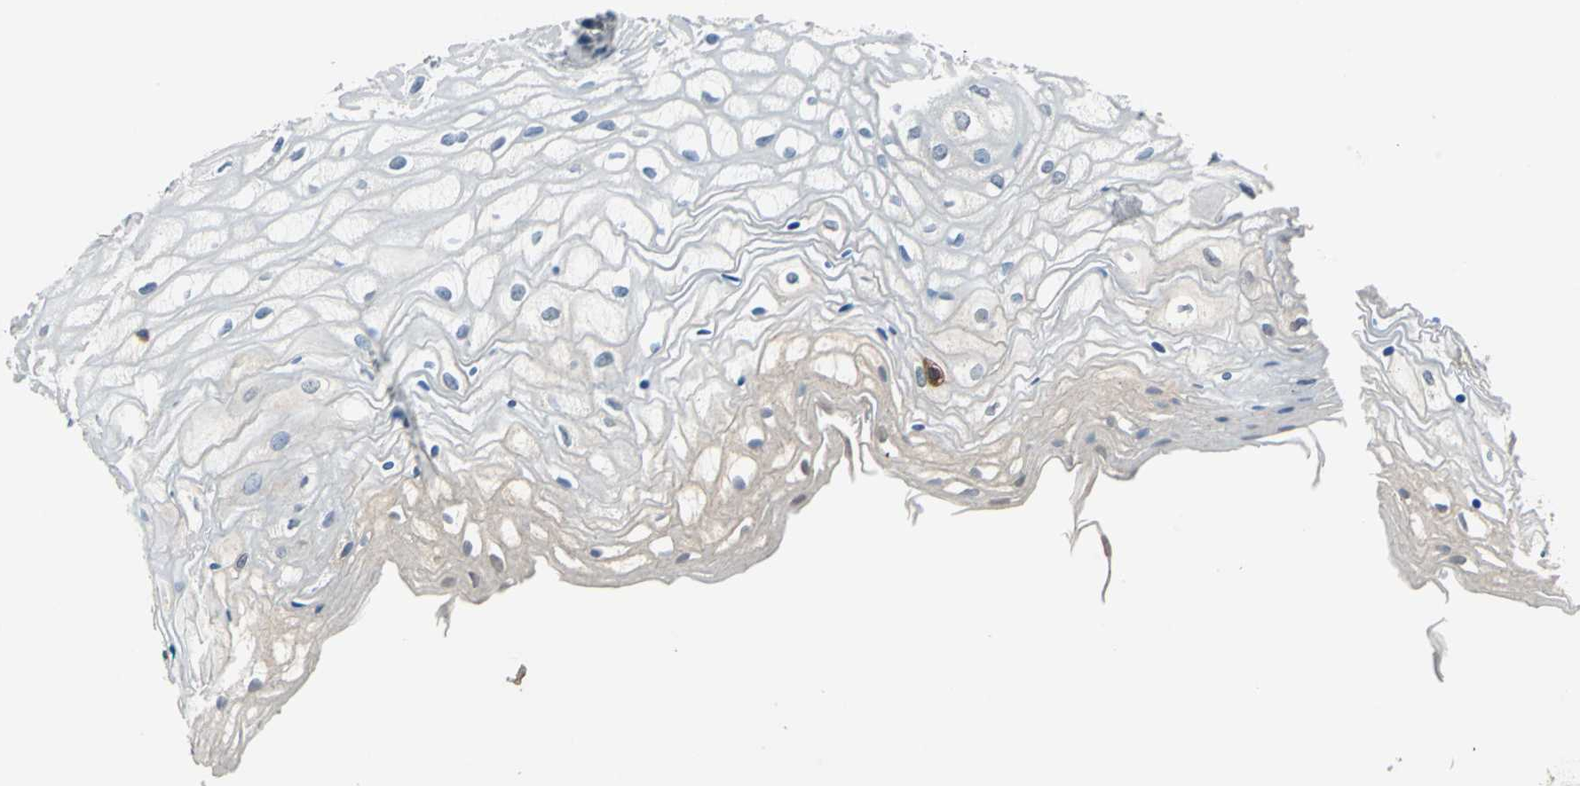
{"staining": {"intensity": "weak", "quantity": "<25%", "location": "cytoplasmic/membranous"}, "tissue": "vagina", "cell_type": "Squamous epithelial cells", "image_type": "normal", "snomed": [{"axis": "morphology", "description": "Normal tissue, NOS"}, {"axis": "topography", "description": "Vagina"}], "caption": "Immunohistochemistry of benign human vagina demonstrates no expression in squamous epithelial cells.", "gene": "SLC19A2", "patient": {"sex": "female", "age": 34}}